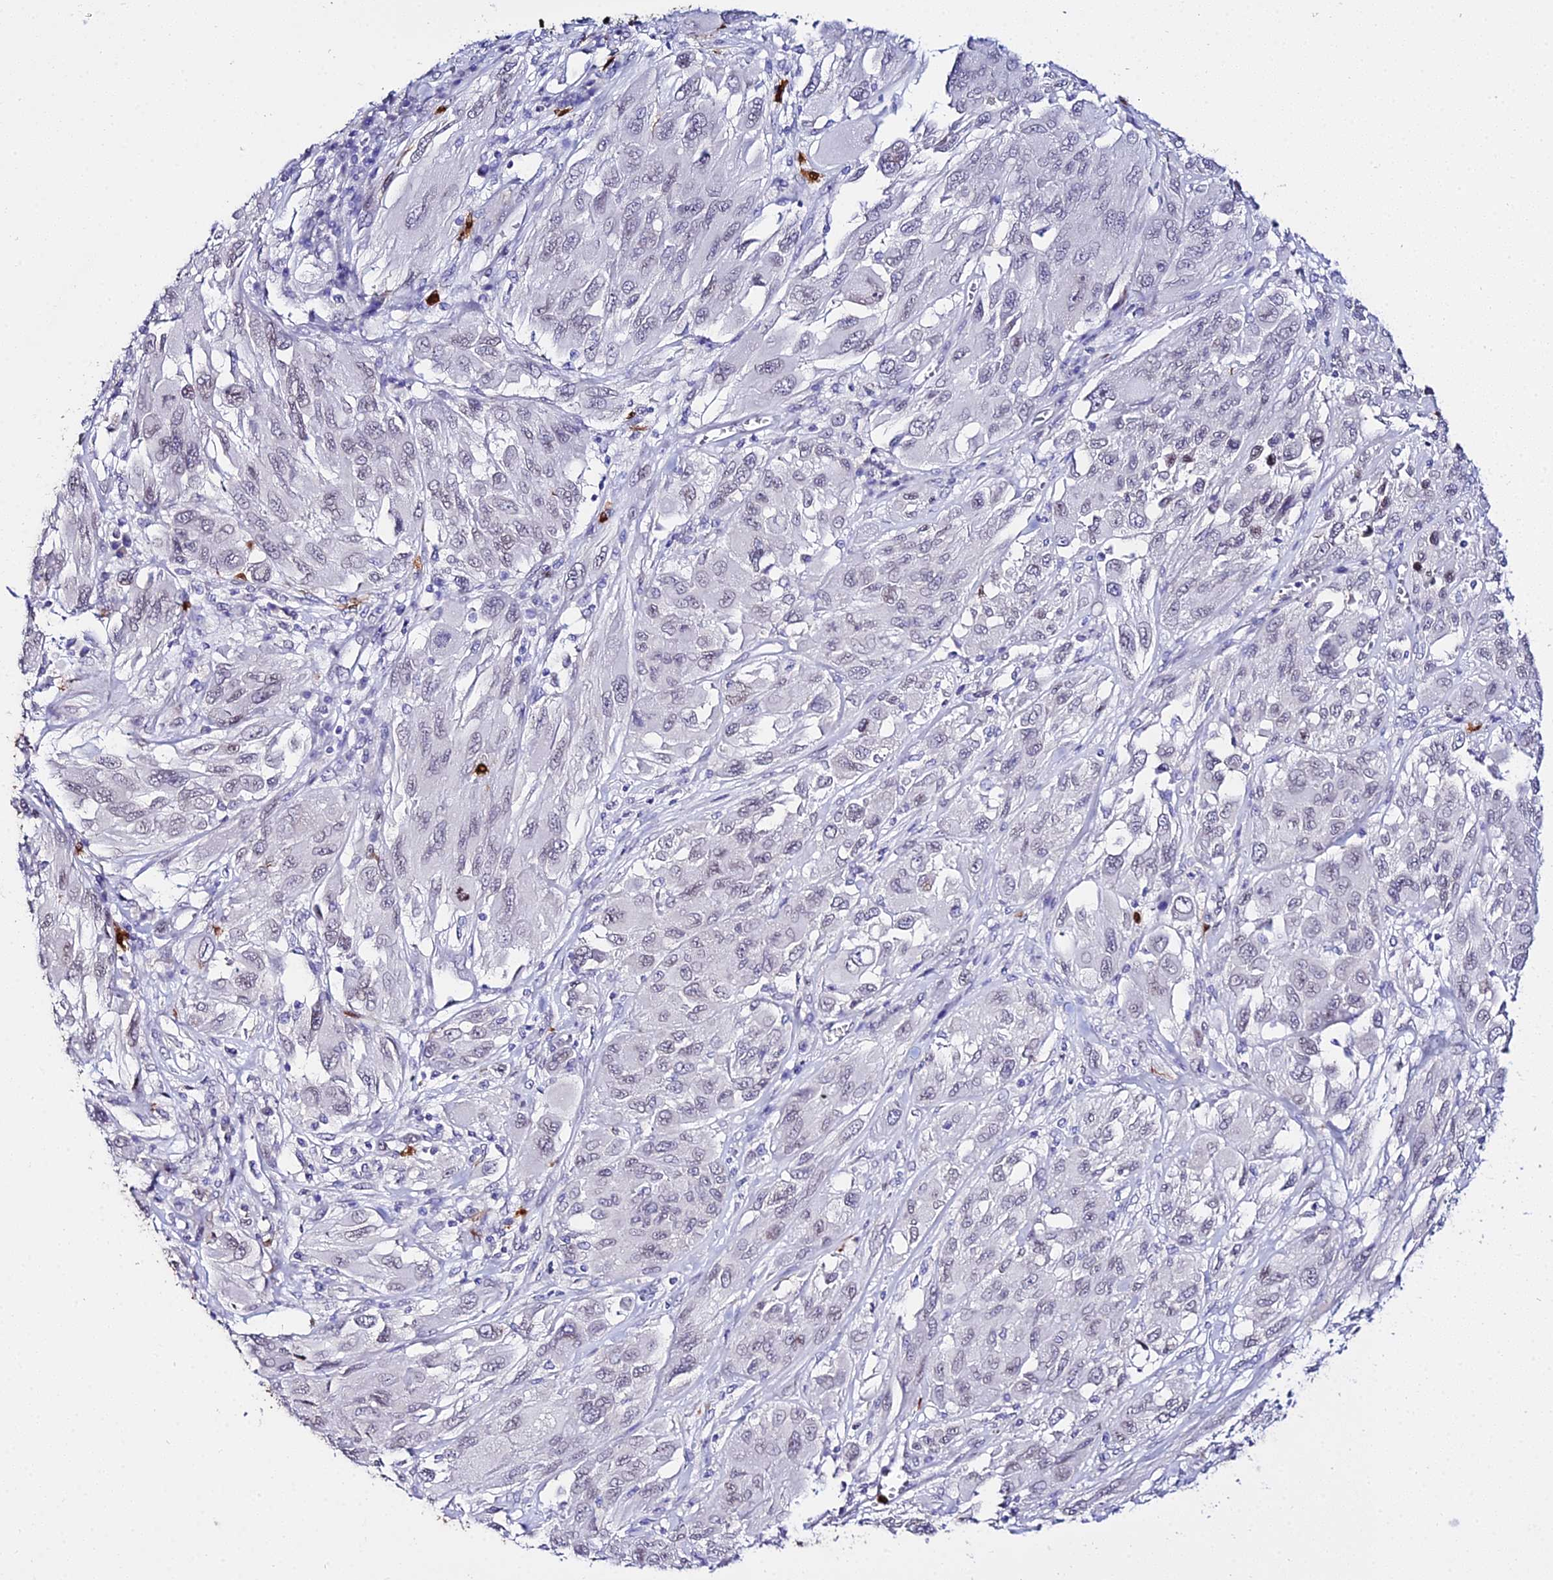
{"staining": {"intensity": "negative", "quantity": "none", "location": "none"}, "tissue": "melanoma", "cell_type": "Tumor cells", "image_type": "cancer", "snomed": [{"axis": "morphology", "description": "Malignant melanoma, NOS"}, {"axis": "topography", "description": "Skin"}], "caption": "Malignant melanoma was stained to show a protein in brown. There is no significant positivity in tumor cells. The staining is performed using DAB brown chromogen with nuclei counter-stained in using hematoxylin.", "gene": "MCM10", "patient": {"sex": "female", "age": 91}}